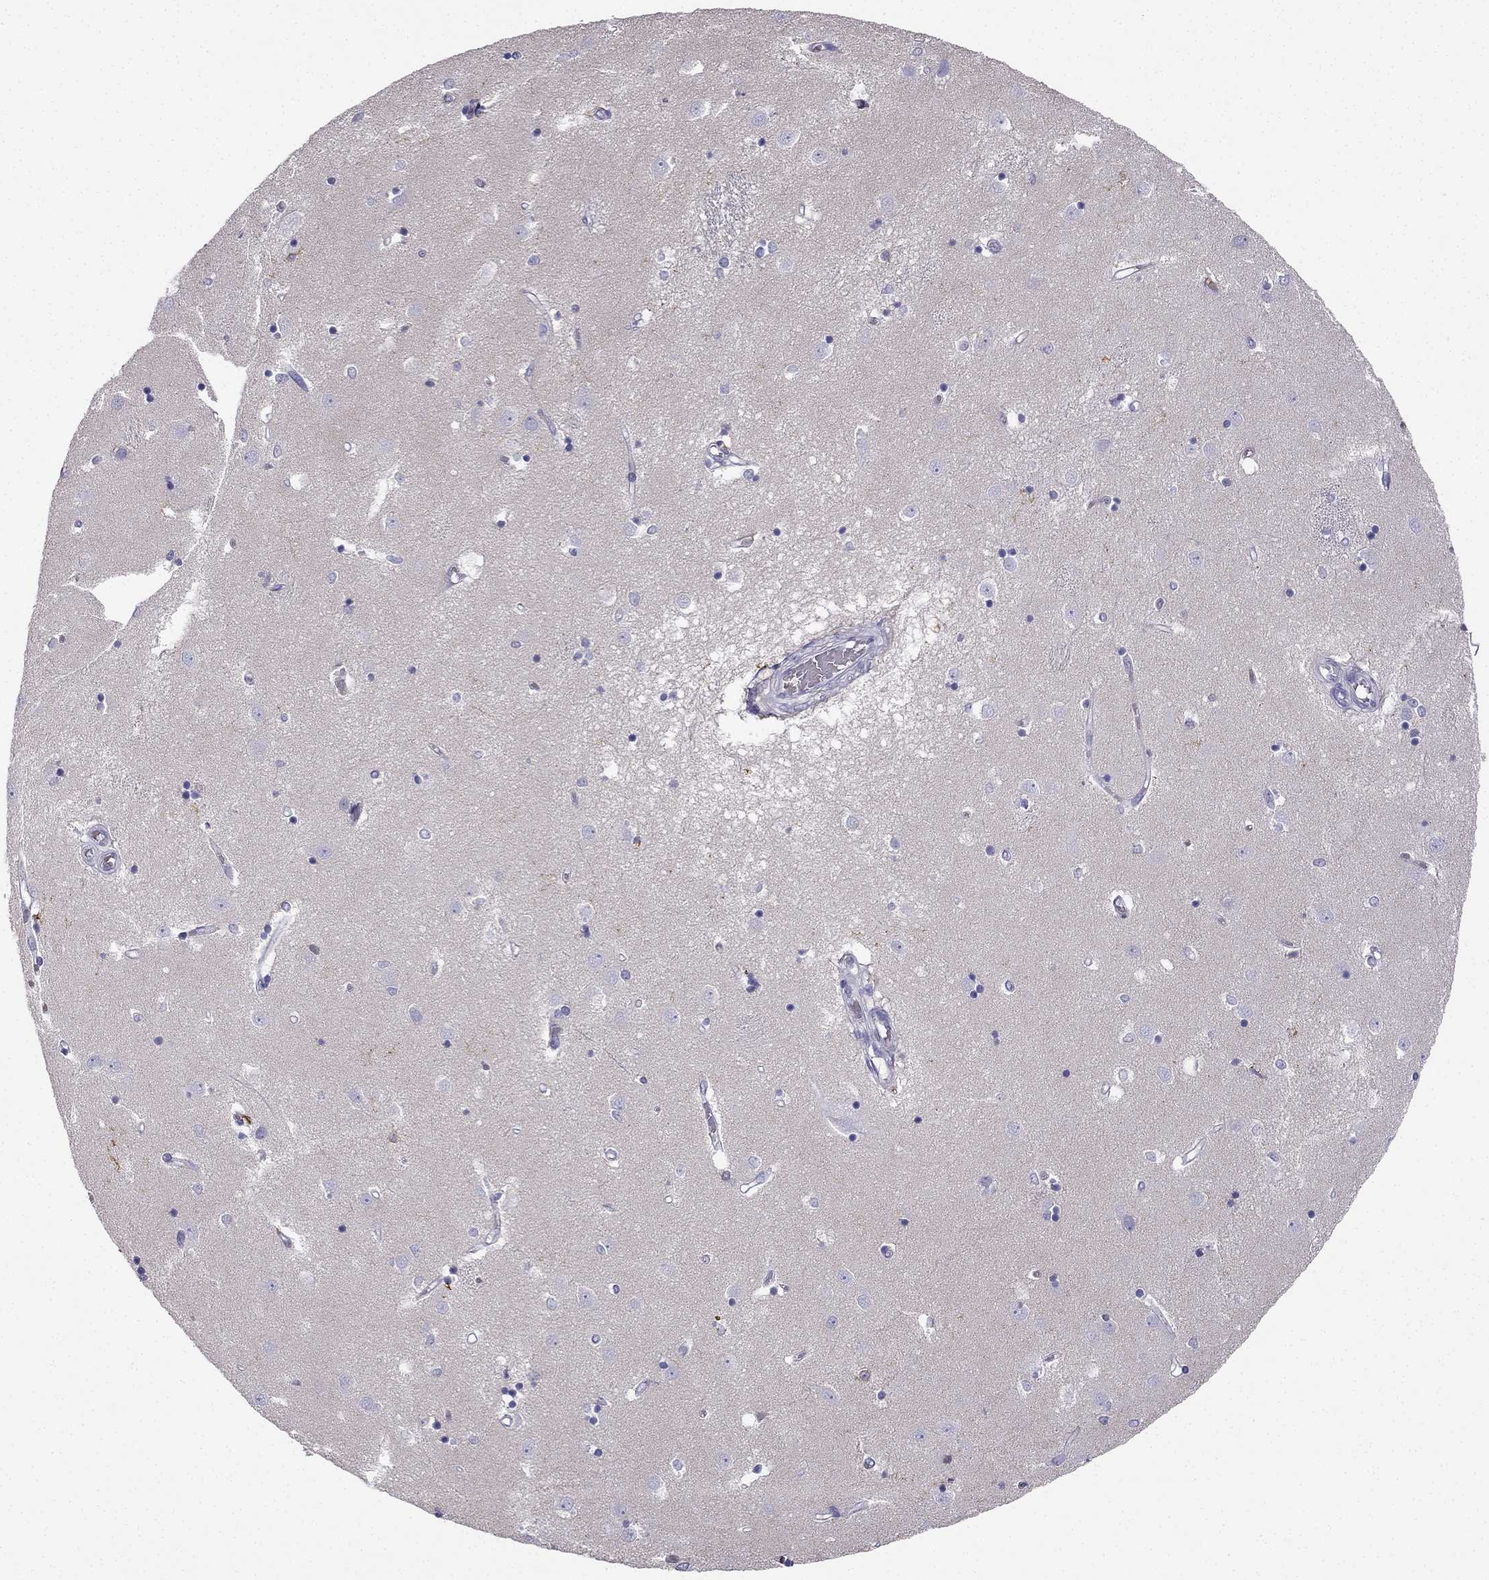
{"staining": {"intensity": "moderate", "quantity": "<25%", "location": "cytoplasmic/membranous"}, "tissue": "caudate", "cell_type": "Glial cells", "image_type": "normal", "snomed": [{"axis": "morphology", "description": "Normal tissue, NOS"}, {"axis": "topography", "description": "Lateral ventricle wall"}], "caption": "Immunohistochemical staining of benign human caudate displays <25% levels of moderate cytoplasmic/membranous protein expression in approximately <25% of glial cells. Nuclei are stained in blue.", "gene": "RSPH14", "patient": {"sex": "male", "age": 54}}